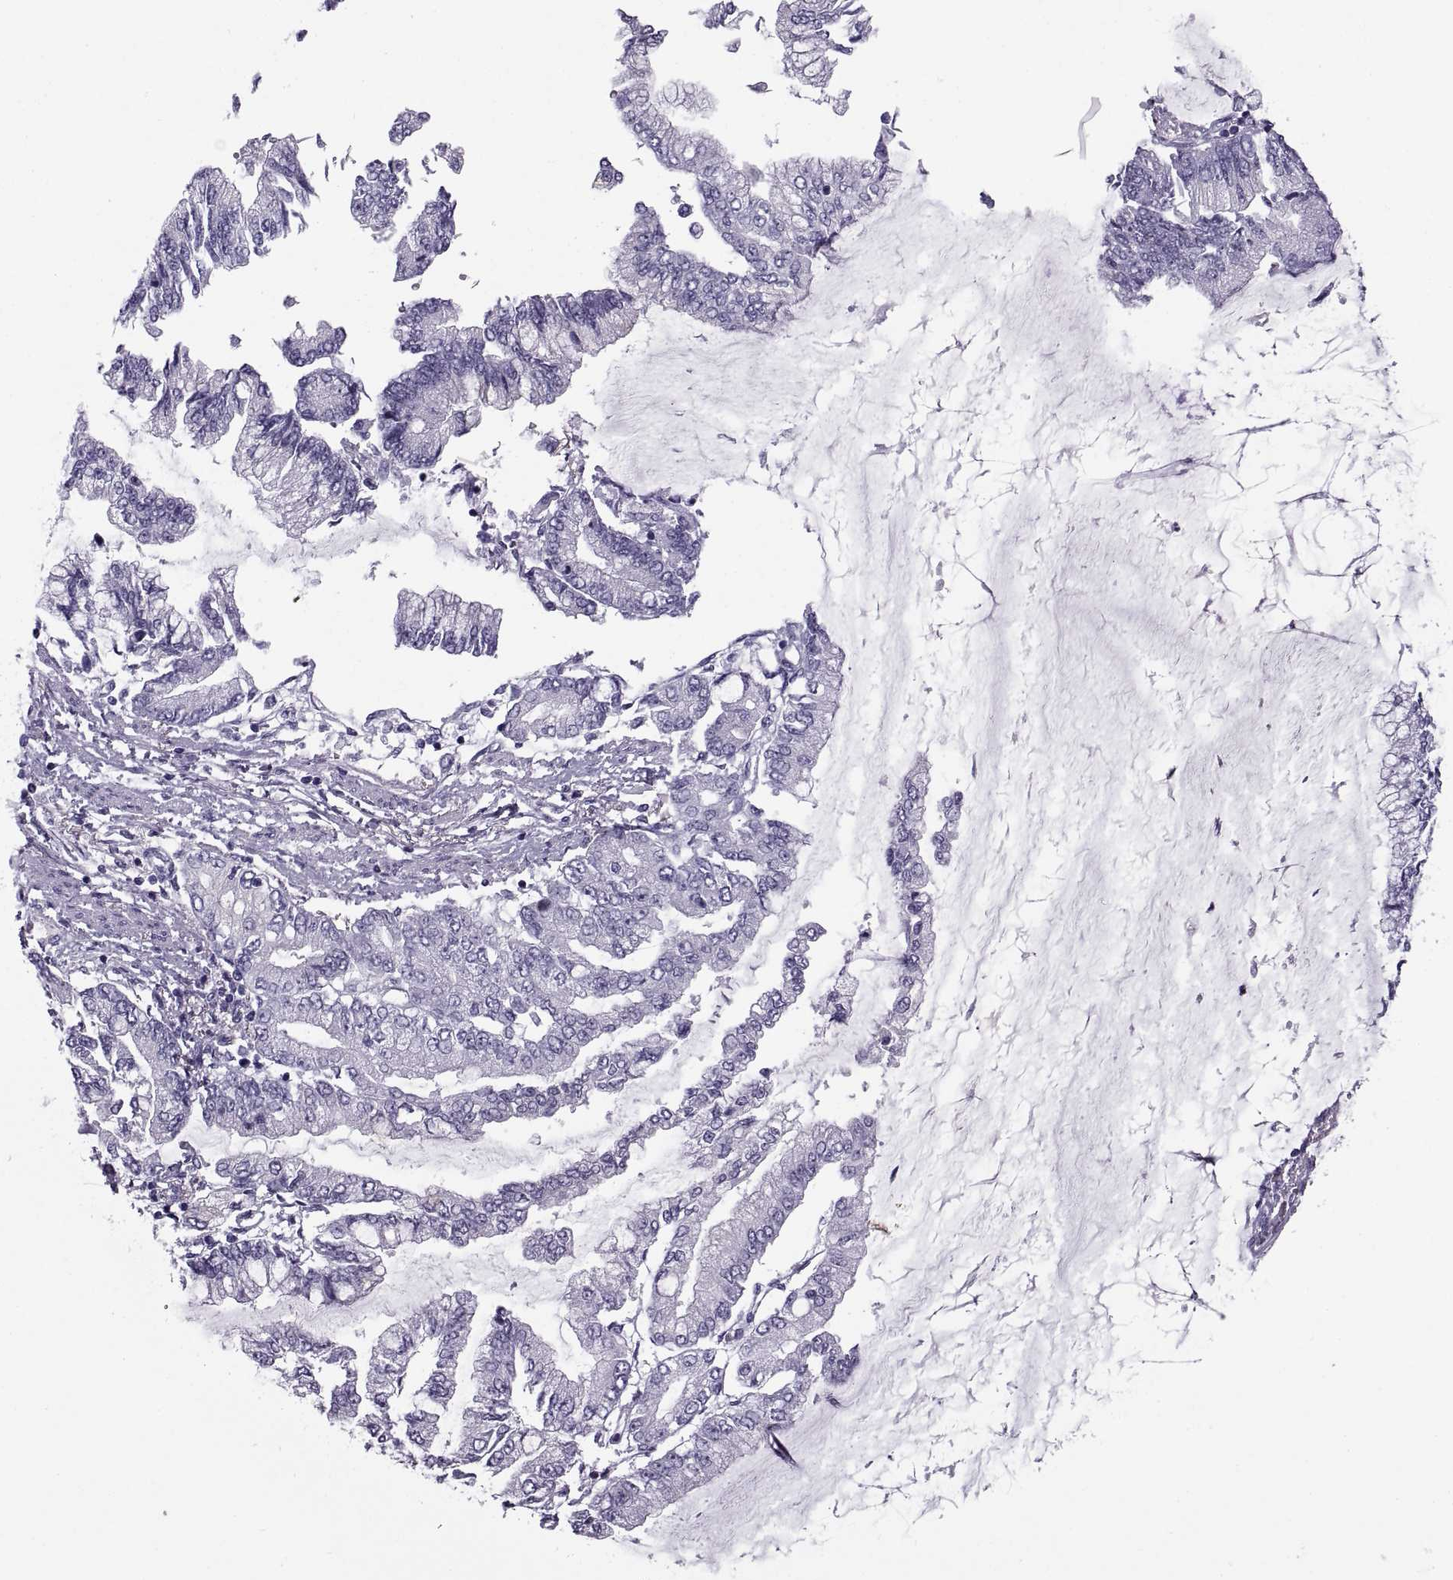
{"staining": {"intensity": "negative", "quantity": "none", "location": "none"}, "tissue": "stomach cancer", "cell_type": "Tumor cells", "image_type": "cancer", "snomed": [{"axis": "morphology", "description": "Adenocarcinoma, NOS"}, {"axis": "topography", "description": "Stomach, upper"}], "caption": "Stomach adenocarcinoma was stained to show a protein in brown. There is no significant staining in tumor cells.", "gene": "RLBP1", "patient": {"sex": "female", "age": 74}}